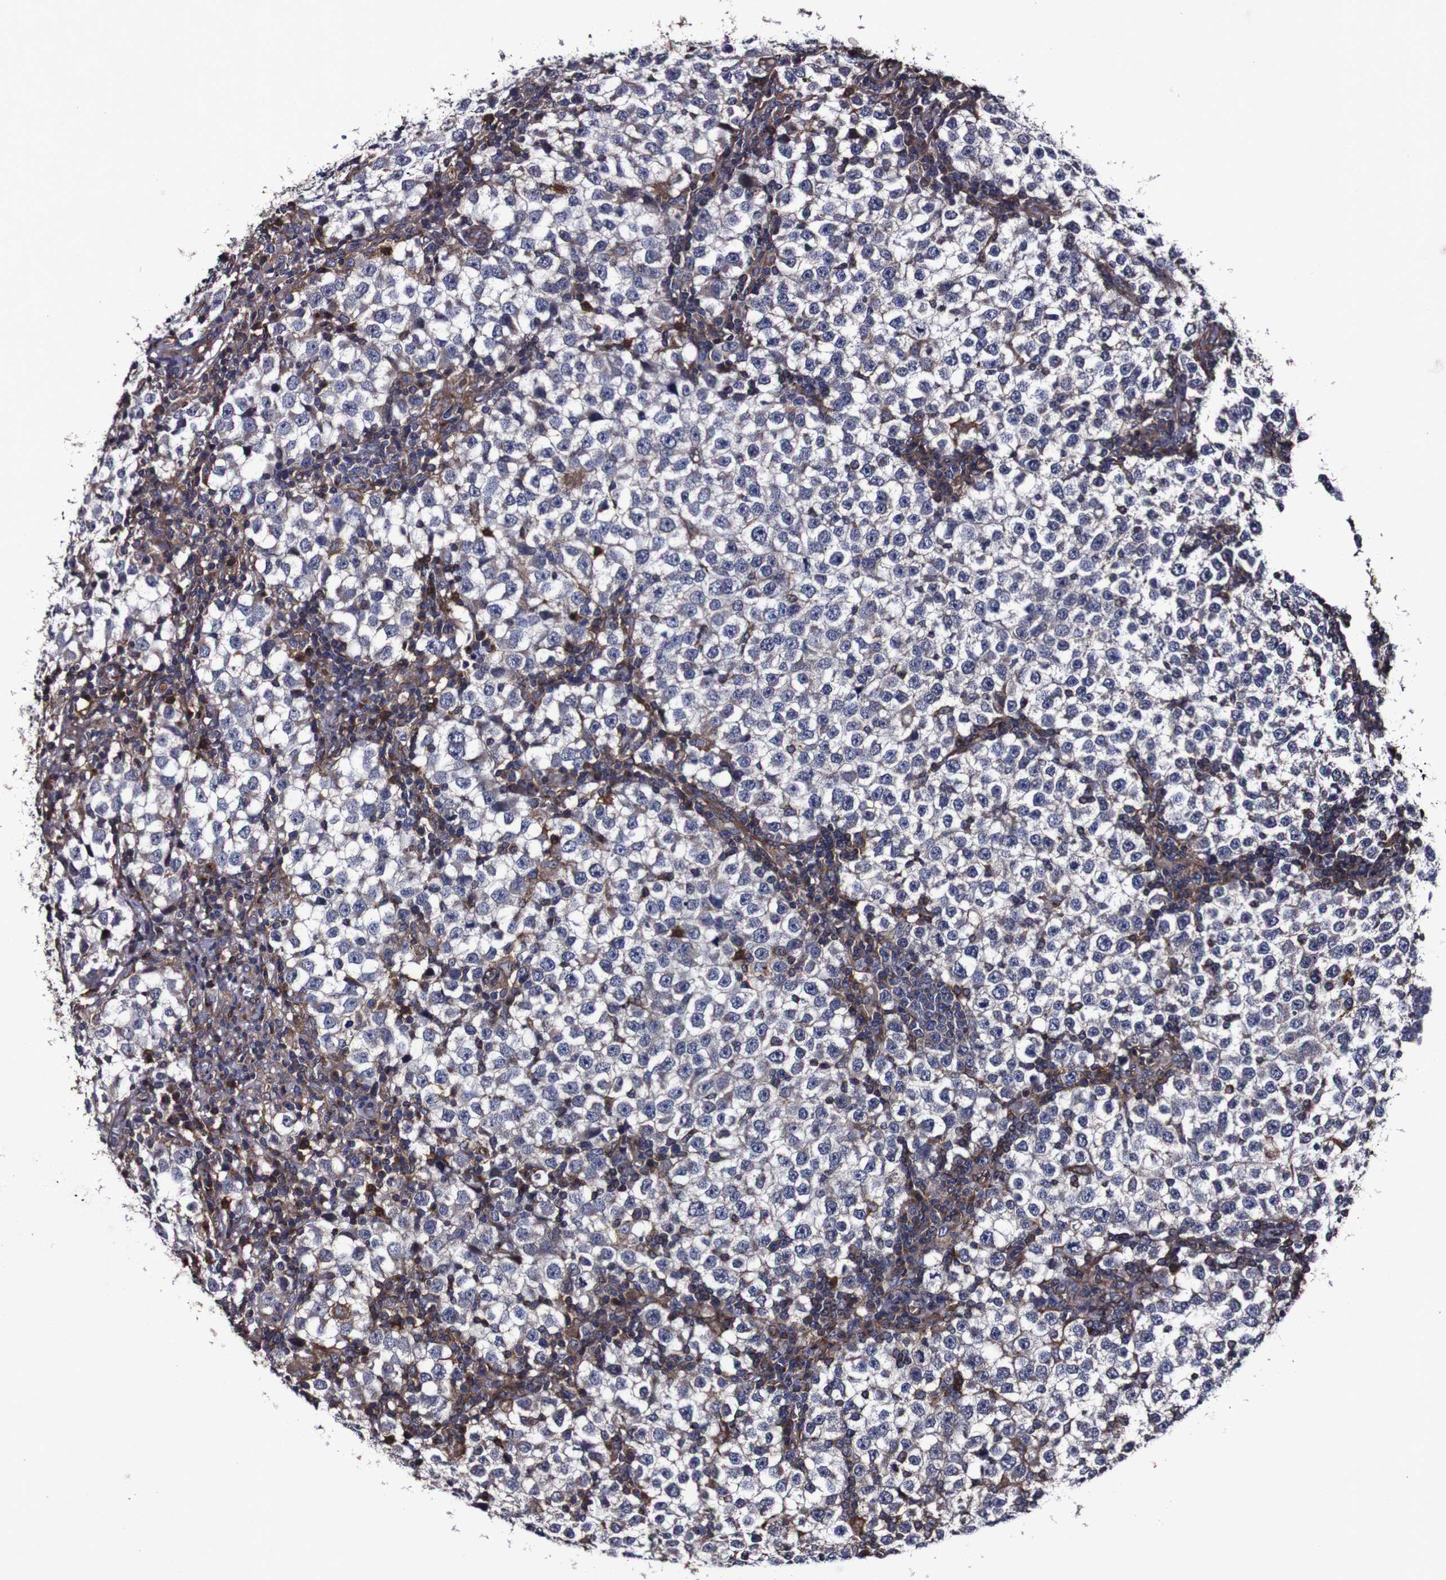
{"staining": {"intensity": "negative", "quantity": "none", "location": "none"}, "tissue": "testis cancer", "cell_type": "Tumor cells", "image_type": "cancer", "snomed": [{"axis": "morphology", "description": "Seminoma, NOS"}, {"axis": "topography", "description": "Testis"}], "caption": "Immunohistochemical staining of testis seminoma demonstrates no significant expression in tumor cells.", "gene": "CSF1R", "patient": {"sex": "male", "age": 65}}